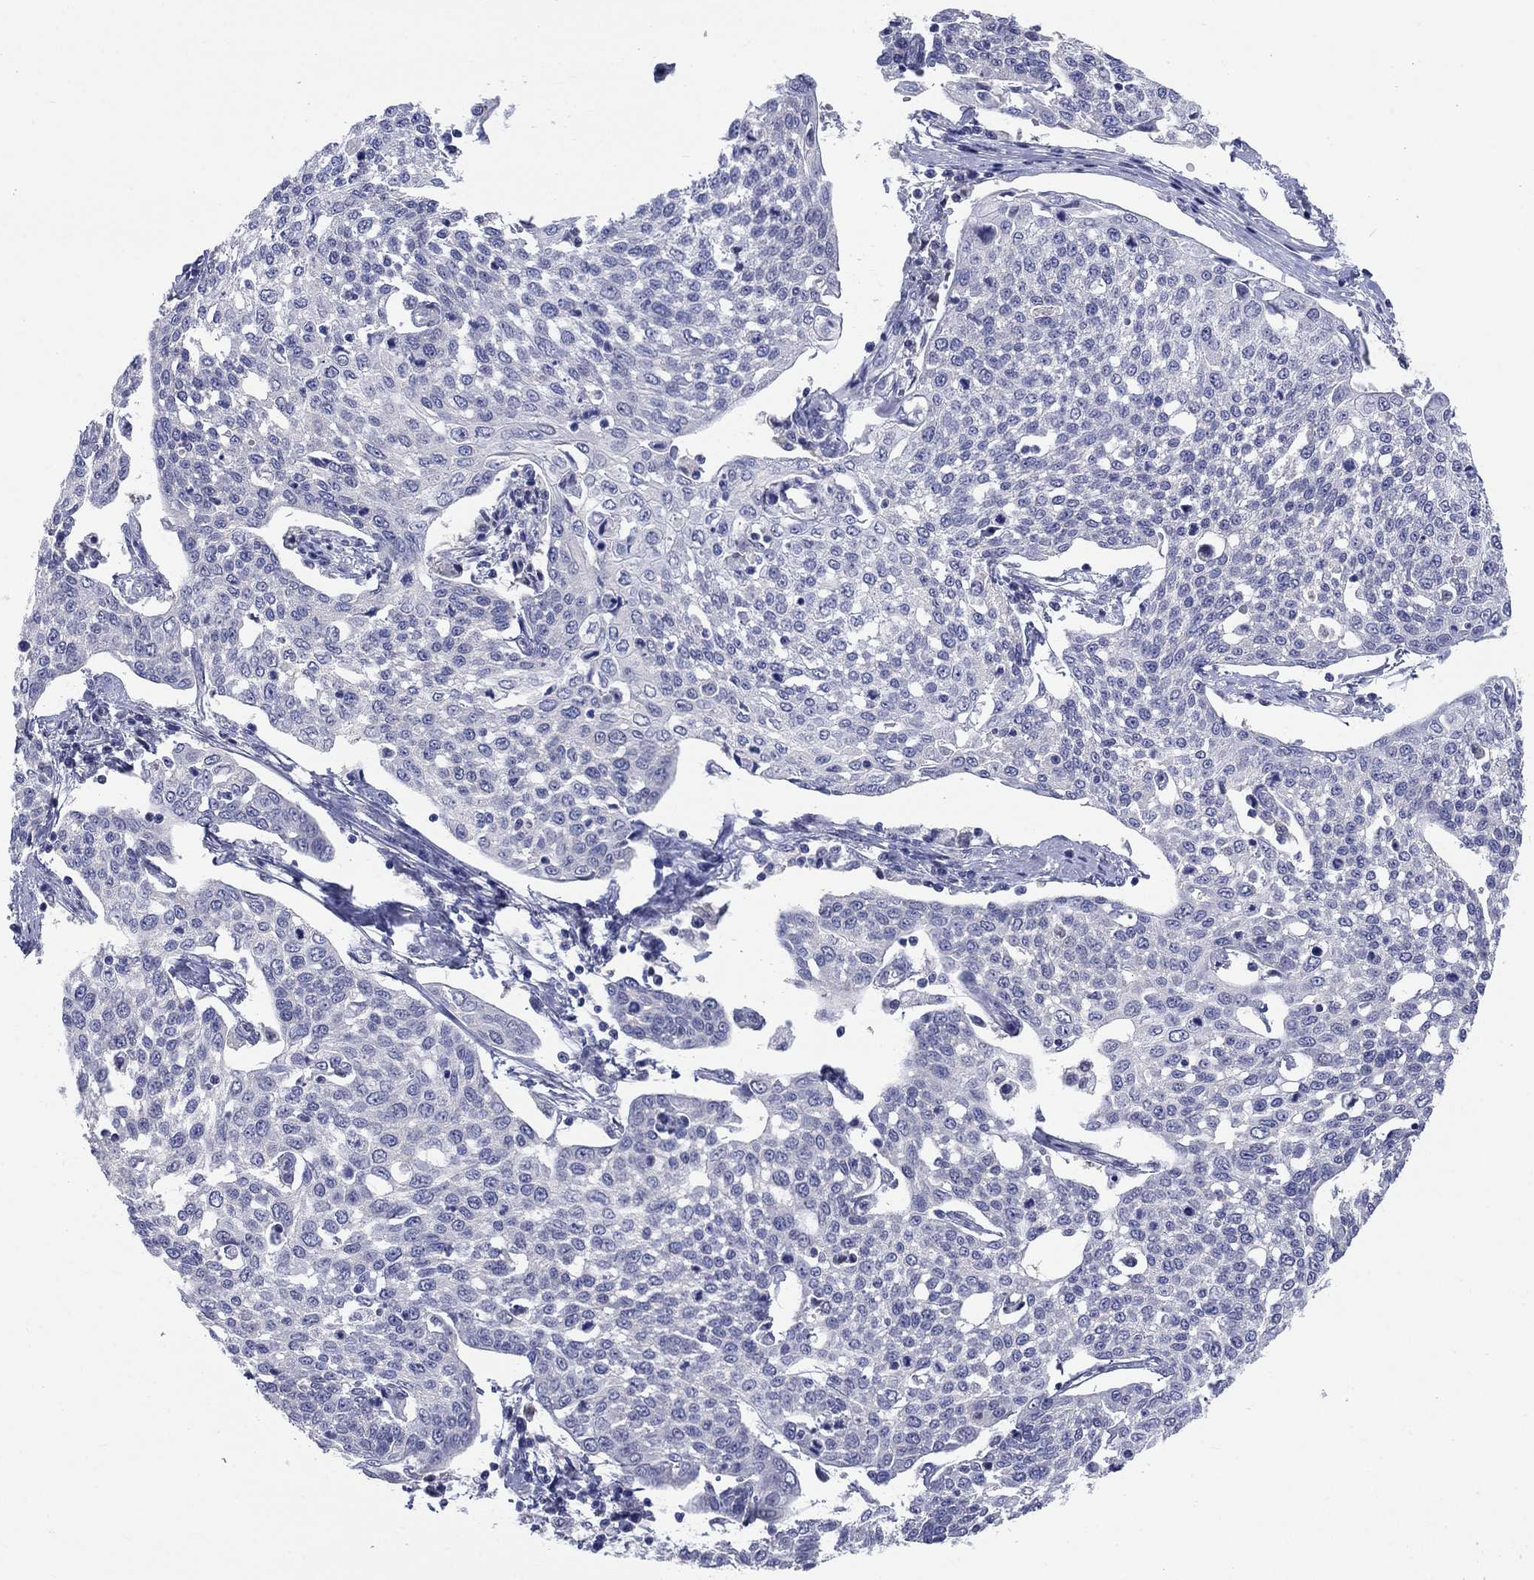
{"staining": {"intensity": "negative", "quantity": "none", "location": "none"}, "tissue": "cervical cancer", "cell_type": "Tumor cells", "image_type": "cancer", "snomed": [{"axis": "morphology", "description": "Squamous cell carcinoma, NOS"}, {"axis": "topography", "description": "Cervix"}], "caption": "A high-resolution image shows IHC staining of cervical cancer, which demonstrates no significant positivity in tumor cells.", "gene": "EGFLAM", "patient": {"sex": "female", "age": 34}}